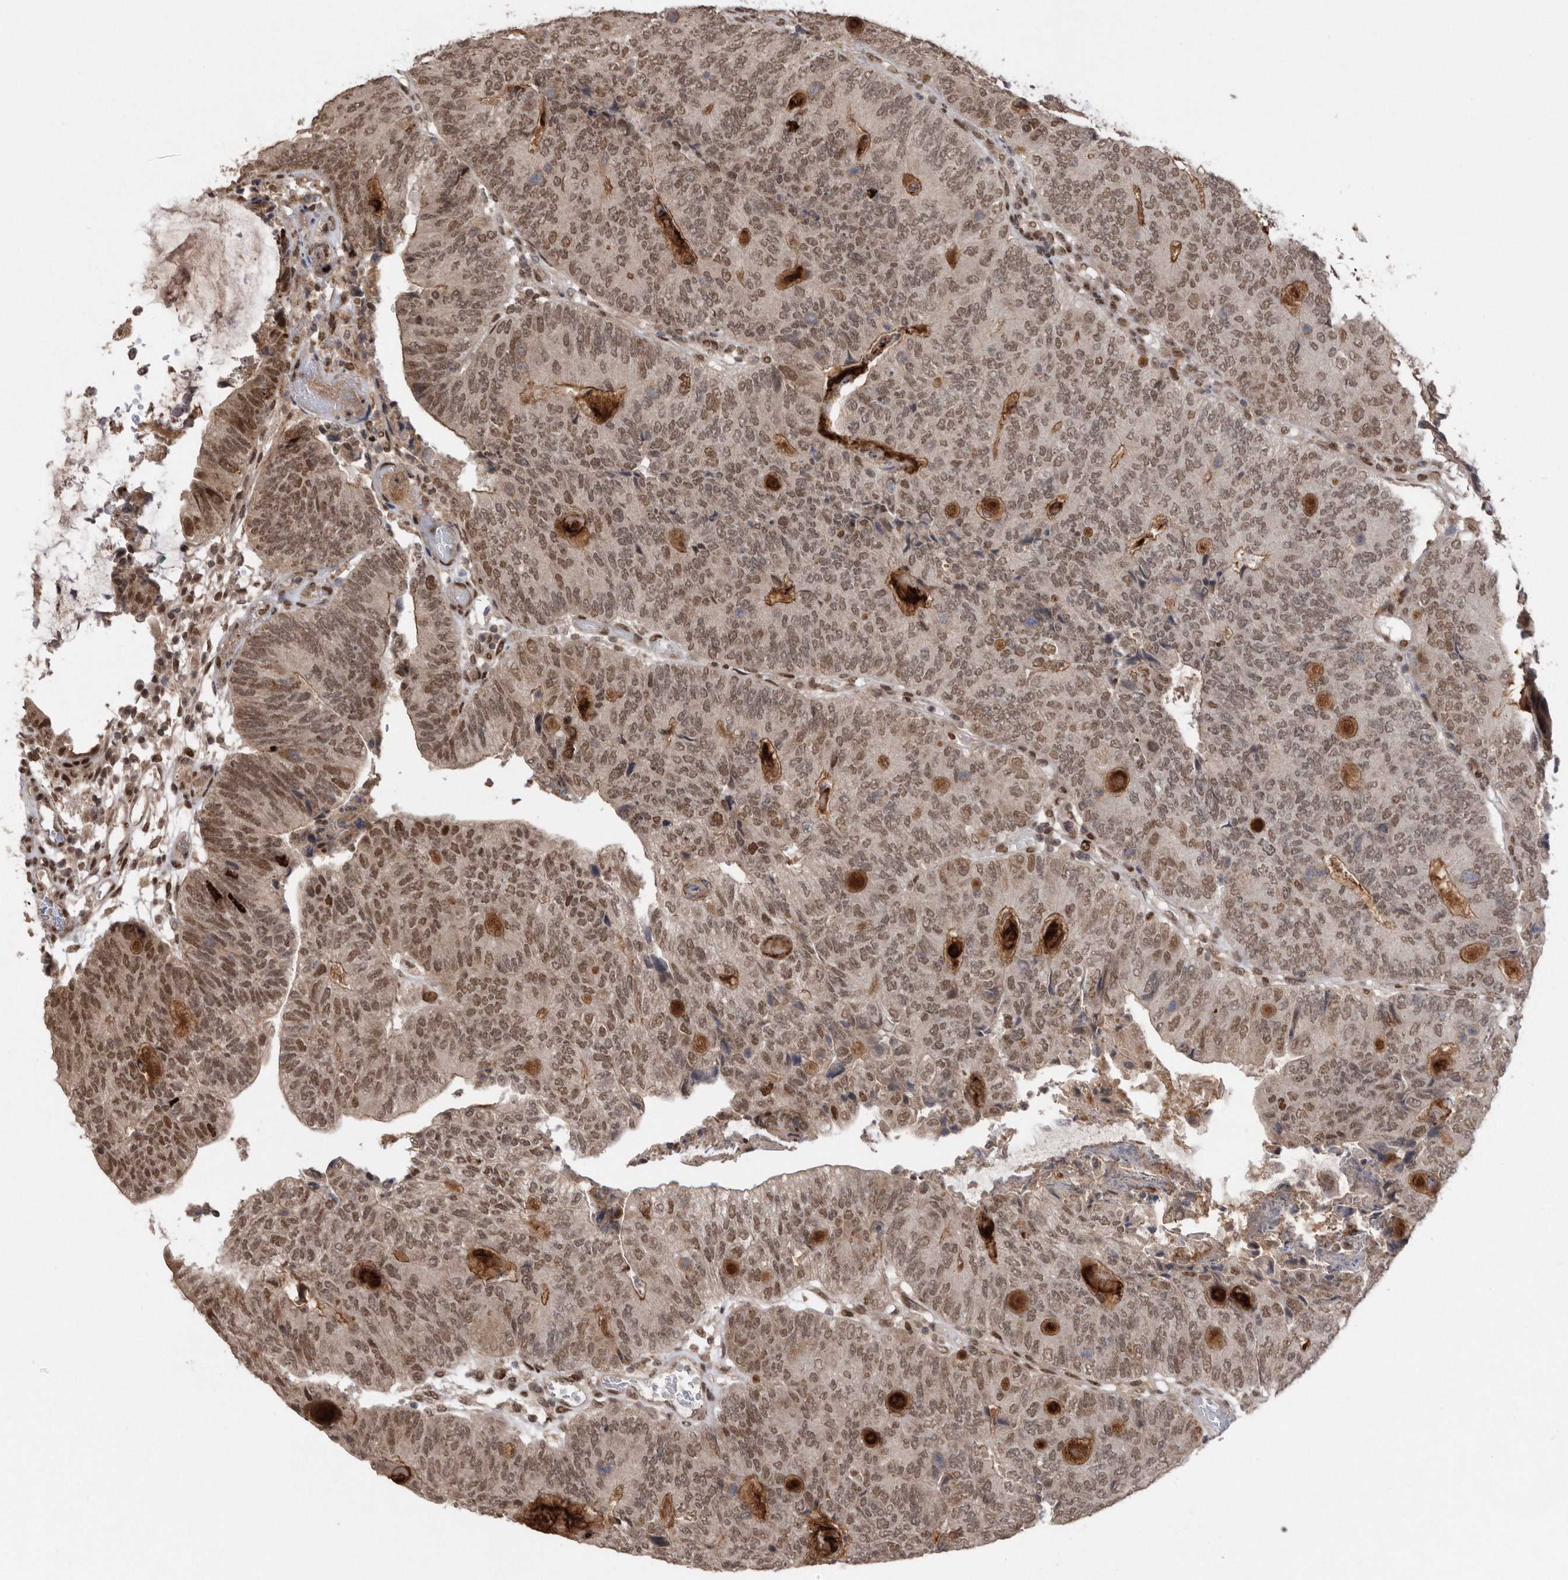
{"staining": {"intensity": "moderate", "quantity": ">75%", "location": "nuclear"}, "tissue": "colorectal cancer", "cell_type": "Tumor cells", "image_type": "cancer", "snomed": [{"axis": "morphology", "description": "Adenocarcinoma, NOS"}, {"axis": "topography", "description": "Colon"}], "caption": "High-power microscopy captured an immunohistochemistry (IHC) photomicrograph of adenocarcinoma (colorectal), revealing moderate nuclear staining in about >75% of tumor cells.", "gene": "TDRD3", "patient": {"sex": "female", "age": 67}}